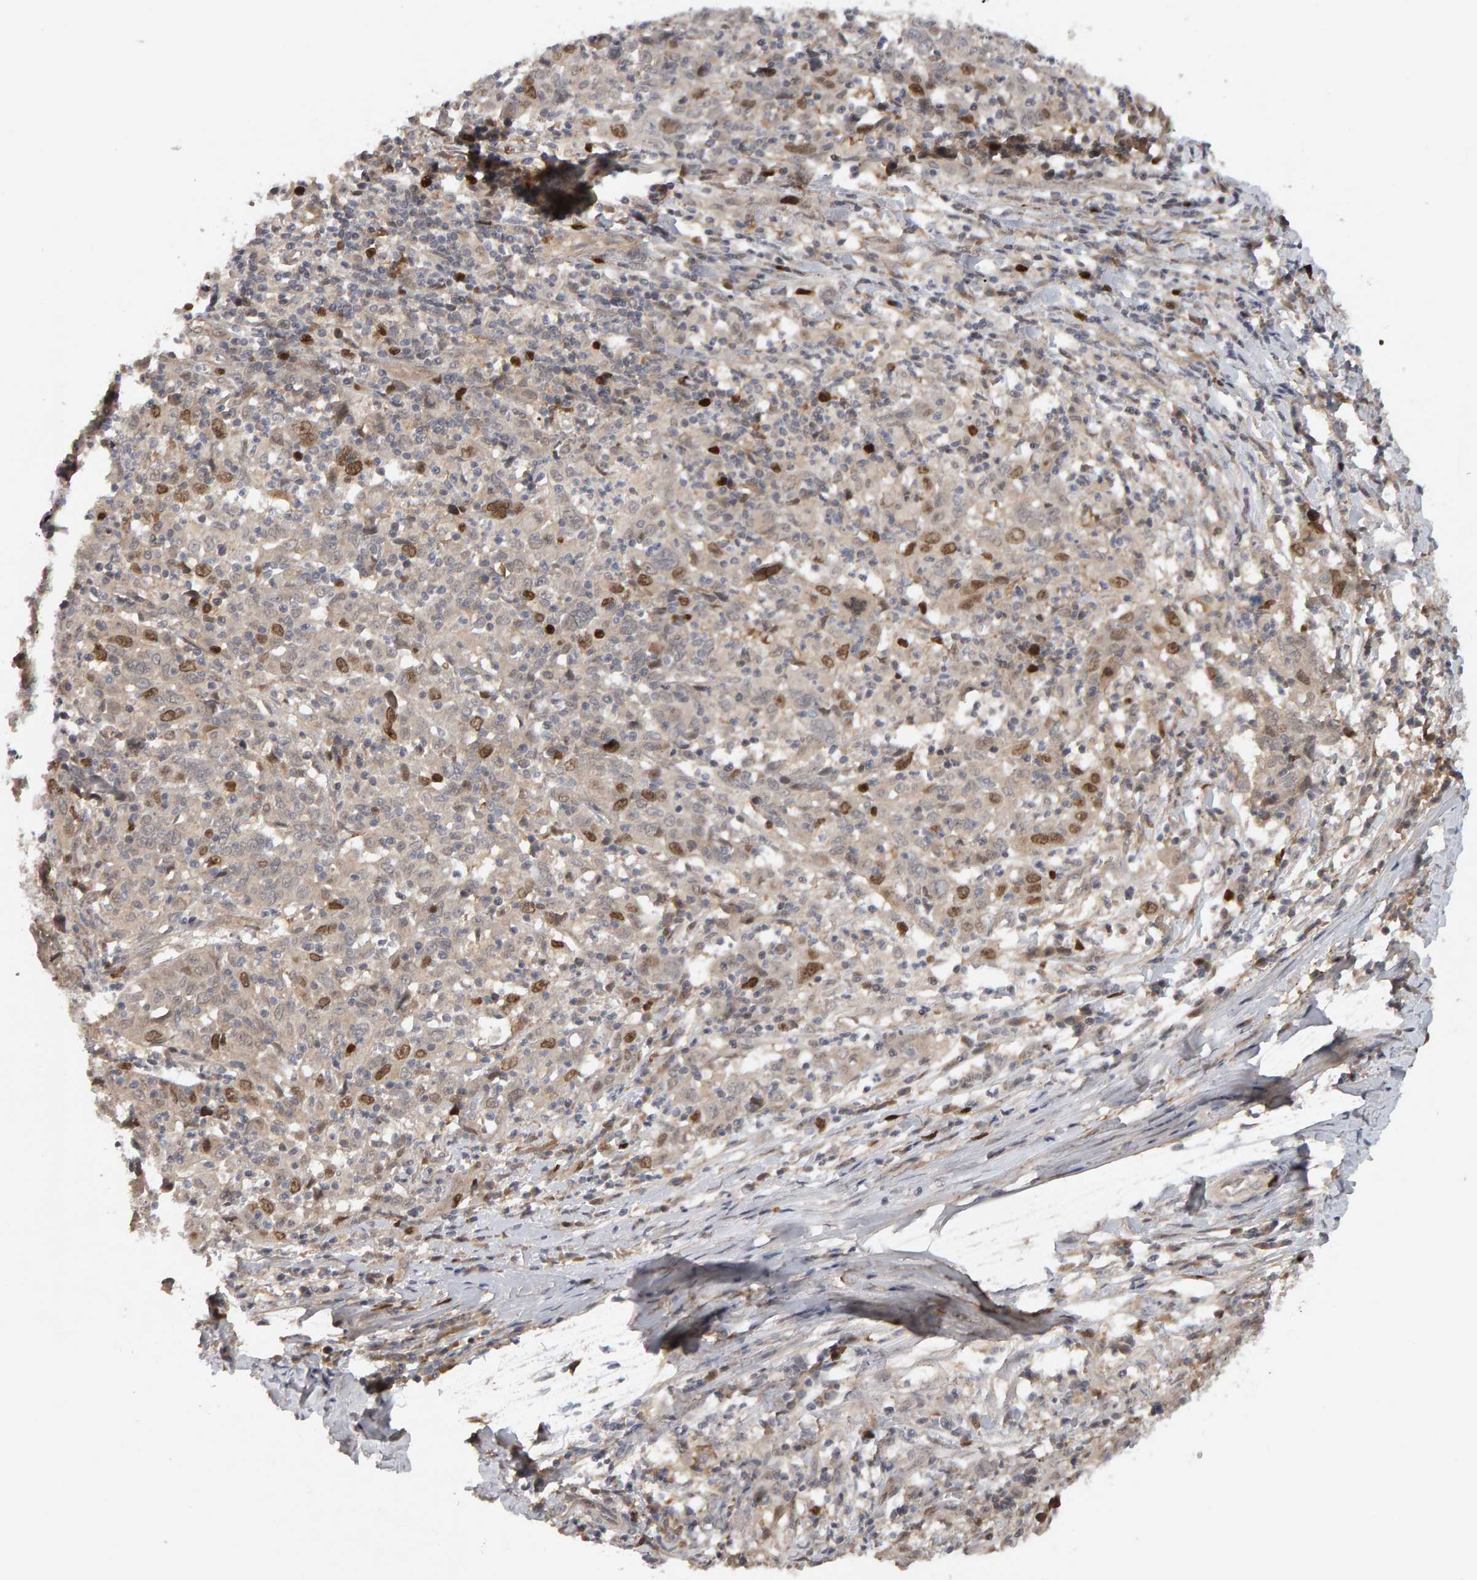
{"staining": {"intensity": "moderate", "quantity": "<25%", "location": "nuclear"}, "tissue": "cervical cancer", "cell_type": "Tumor cells", "image_type": "cancer", "snomed": [{"axis": "morphology", "description": "Squamous cell carcinoma, NOS"}, {"axis": "topography", "description": "Cervix"}], "caption": "Immunohistochemical staining of human cervical squamous cell carcinoma demonstrates moderate nuclear protein staining in about <25% of tumor cells.", "gene": "CDCA5", "patient": {"sex": "female", "age": 46}}